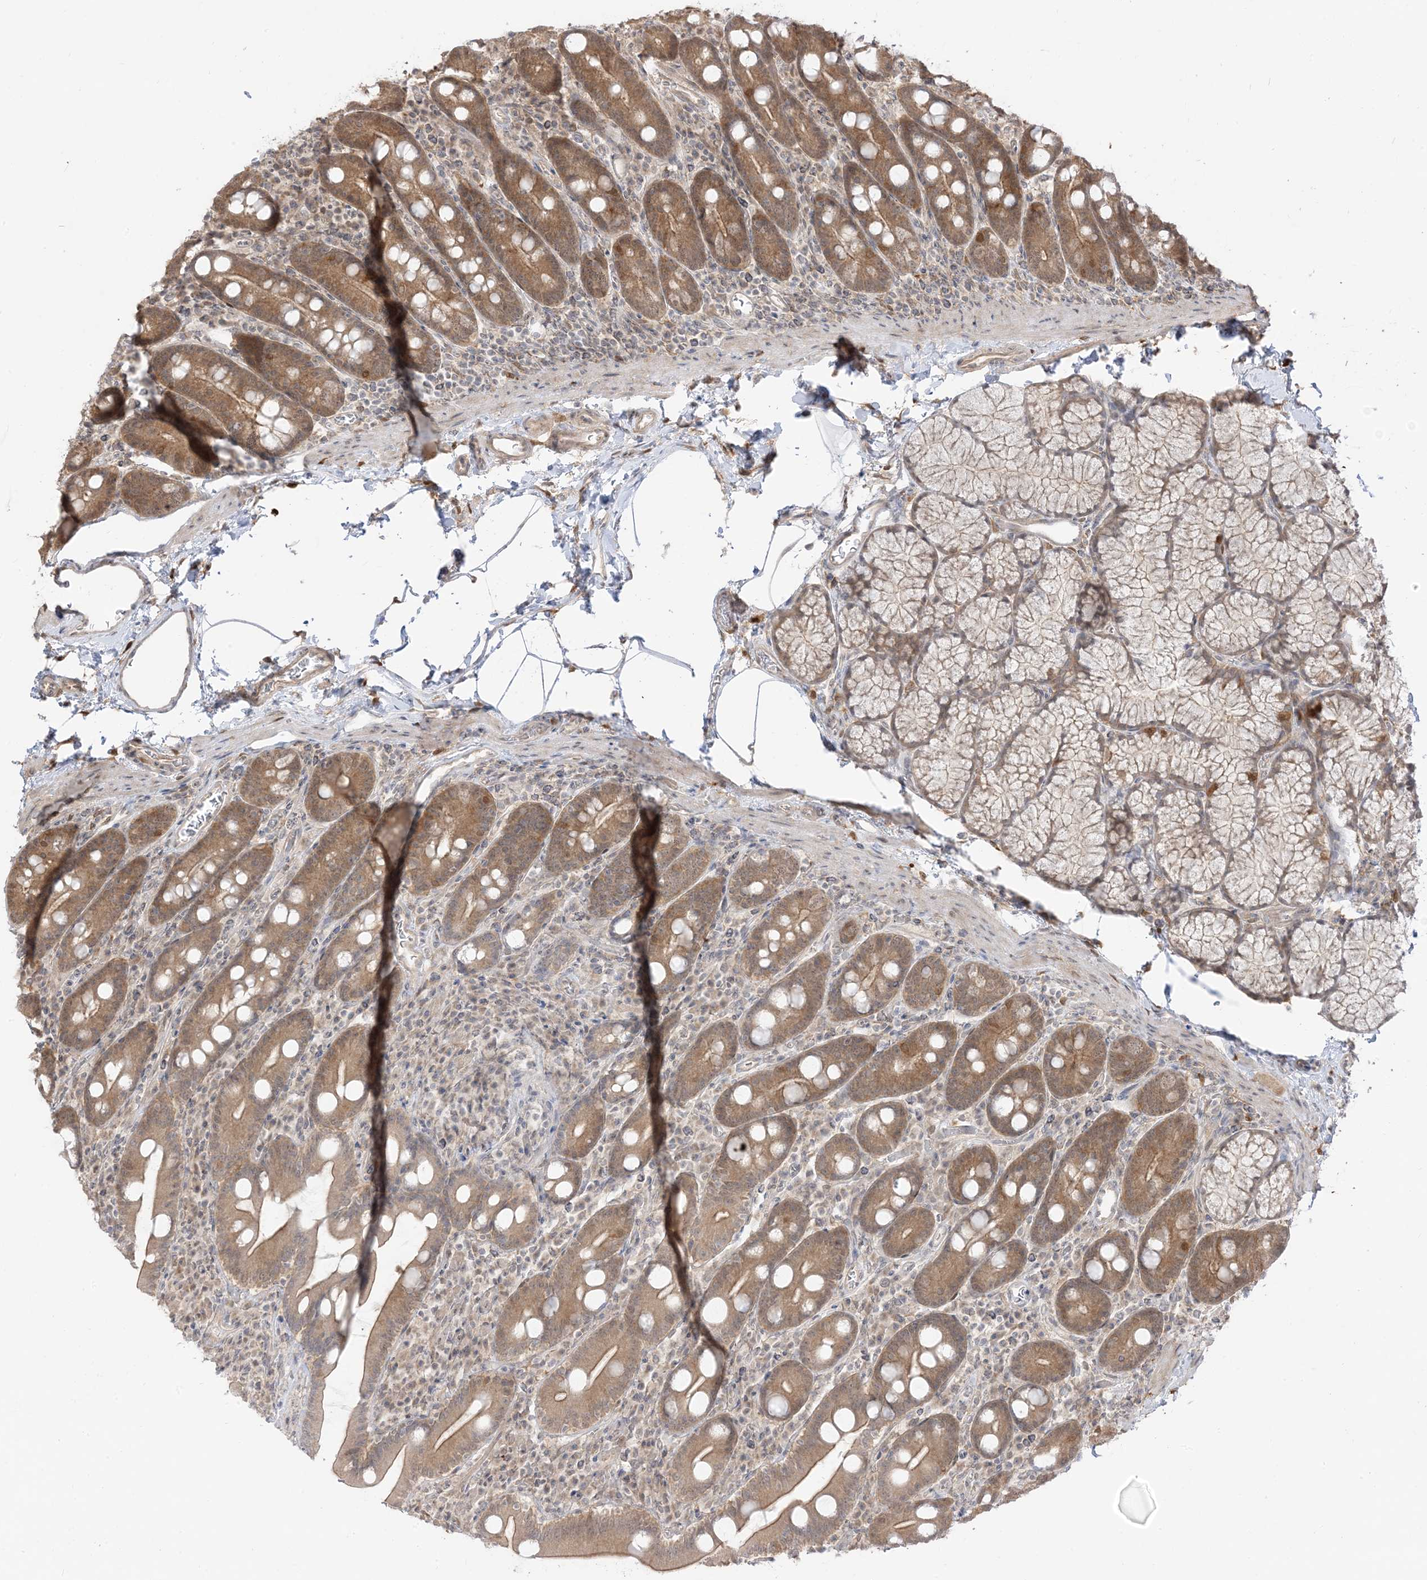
{"staining": {"intensity": "moderate", "quantity": "25%-75%", "location": "cytoplasmic/membranous"}, "tissue": "duodenum", "cell_type": "Glandular cells", "image_type": "normal", "snomed": [{"axis": "morphology", "description": "Normal tissue, NOS"}, {"axis": "topography", "description": "Duodenum"}], "caption": "Protein positivity by immunohistochemistry (IHC) displays moderate cytoplasmic/membranous staining in about 25%-75% of glandular cells in unremarkable duodenum.", "gene": "TBCC", "patient": {"sex": "male", "age": 35}}